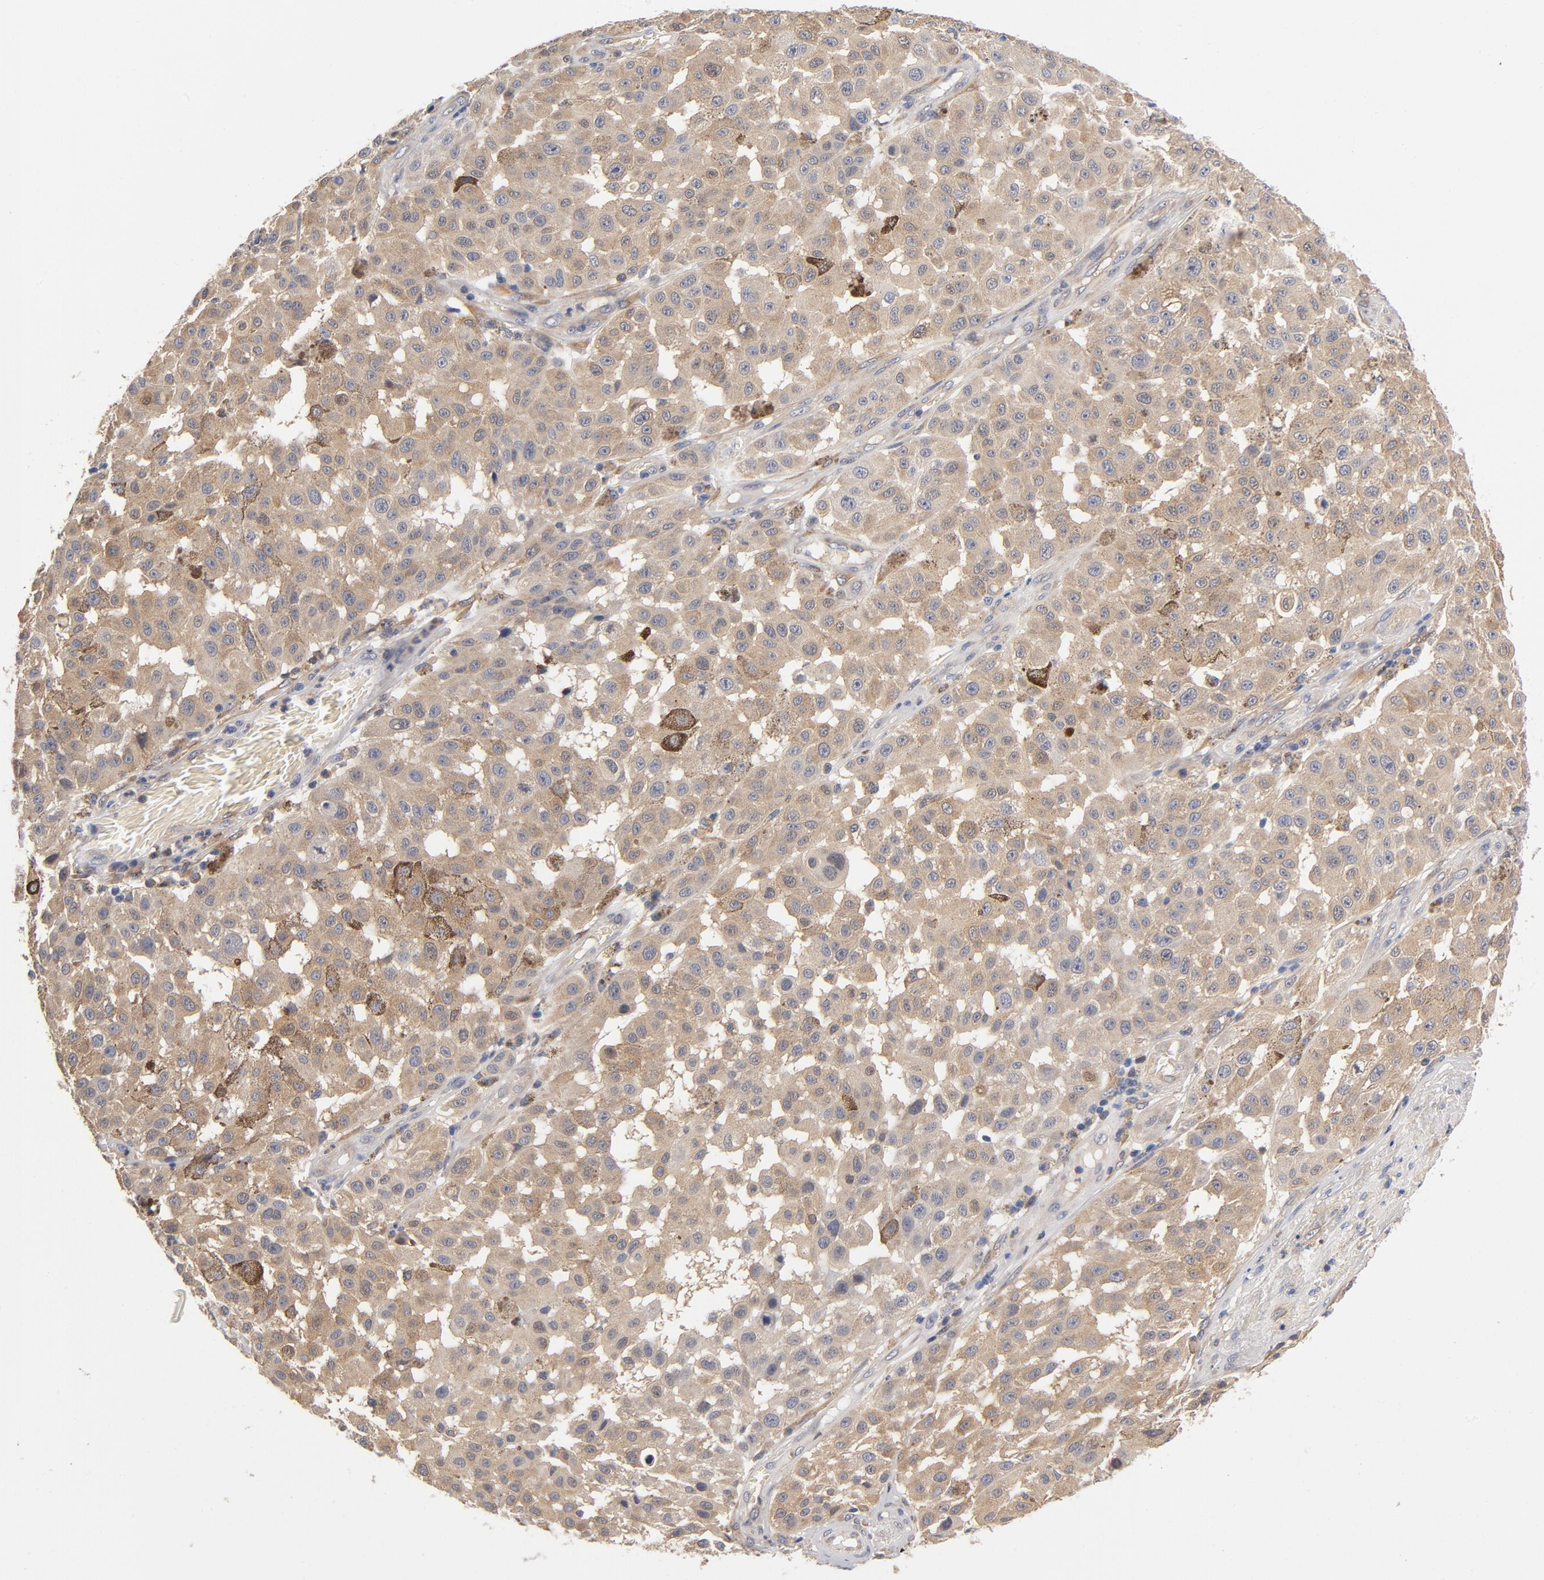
{"staining": {"intensity": "negative", "quantity": "none", "location": "none"}, "tissue": "melanoma", "cell_type": "Tumor cells", "image_type": "cancer", "snomed": [{"axis": "morphology", "description": "Malignant melanoma, NOS"}, {"axis": "topography", "description": "Skin"}], "caption": "Immunohistochemistry (IHC) of malignant melanoma demonstrates no positivity in tumor cells.", "gene": "ASMTL", "patient": {"sex": "female", "age": 64}}